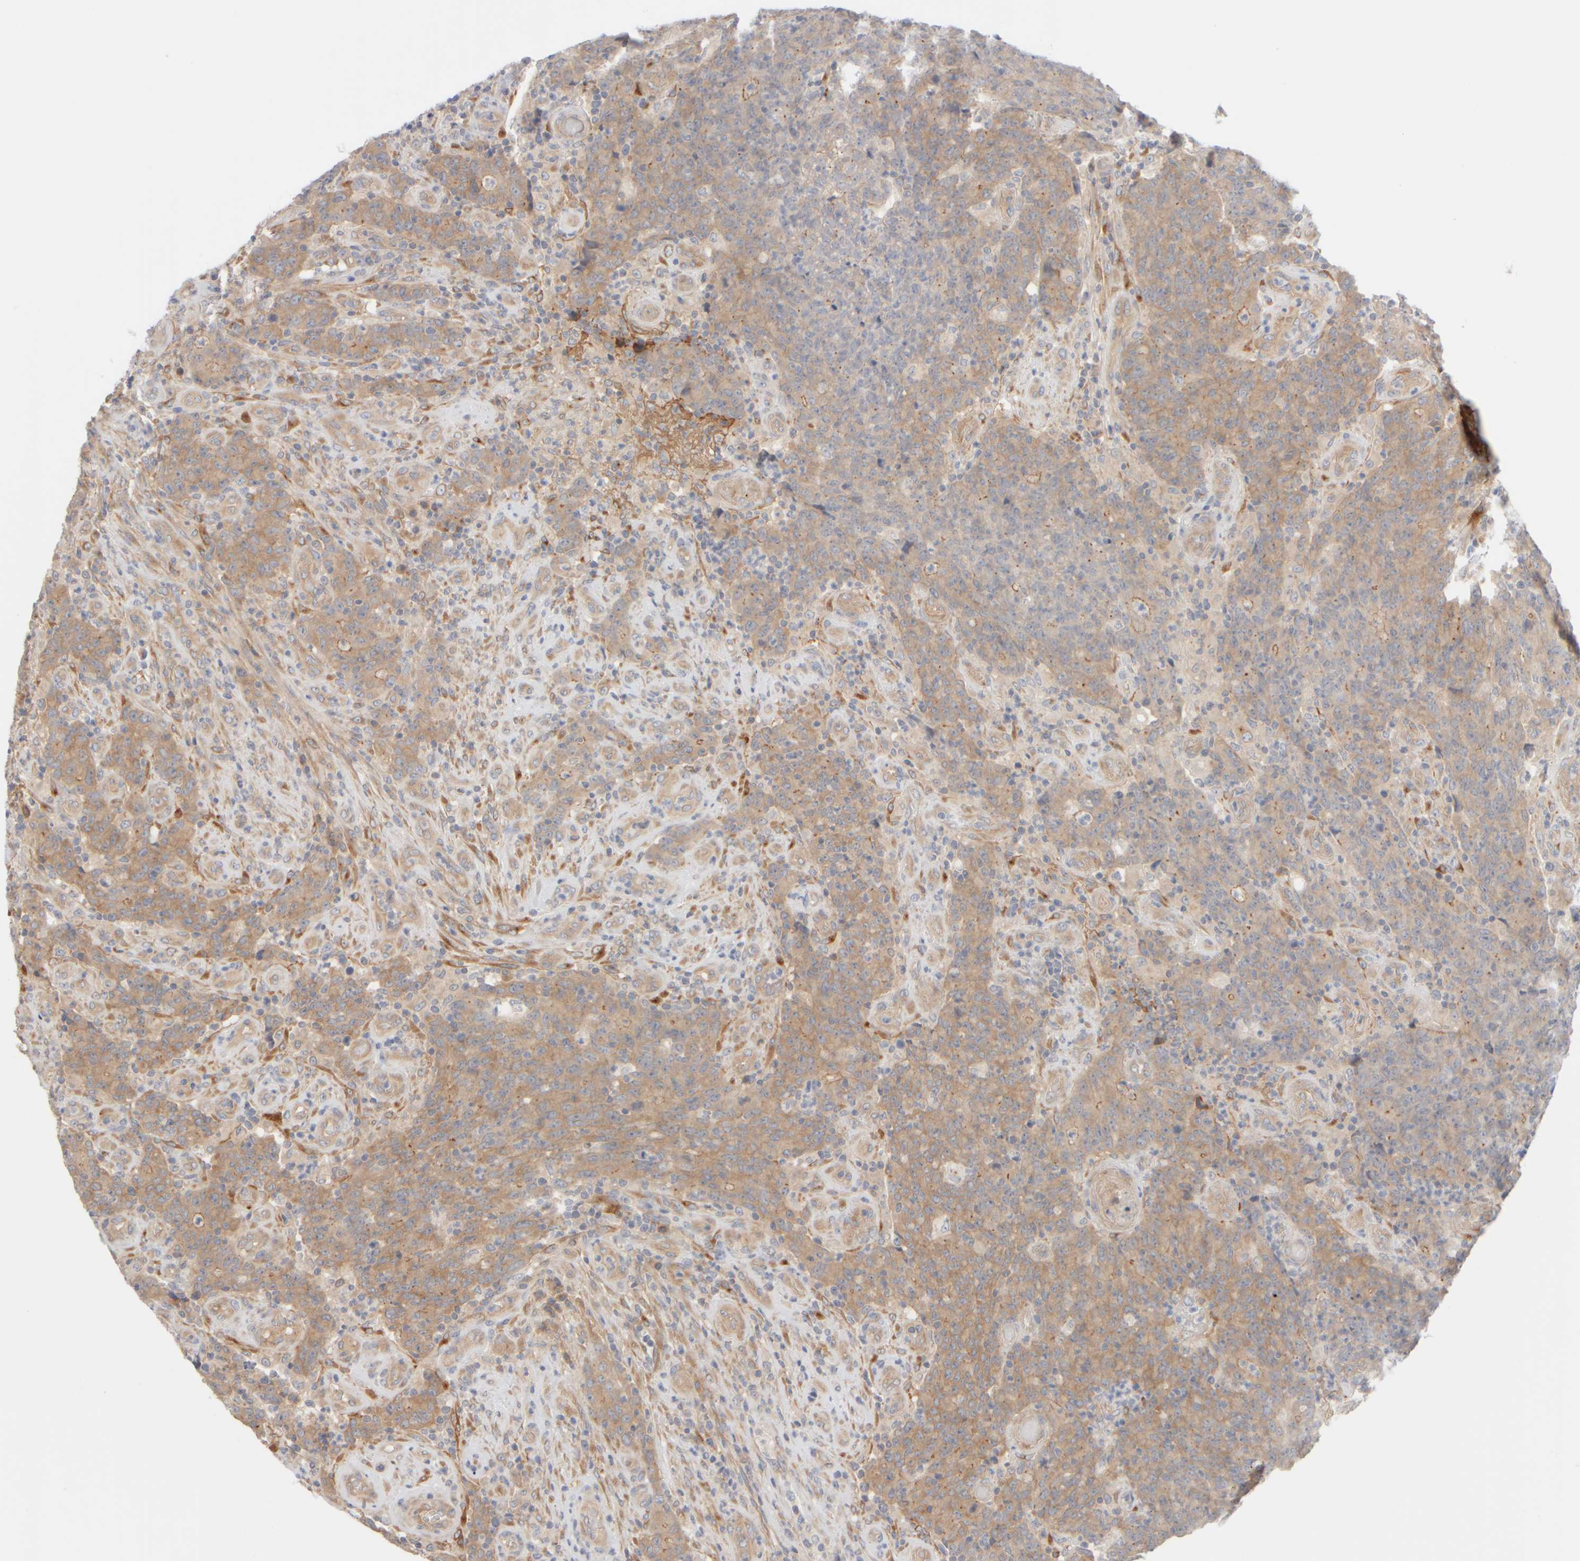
{"staining": {"intensity": "weak", "quantity": ">75%", "location": "cytoplasmic/membranous"}, "tissue": "colorectal cancer", "cell_type": "Tumor cells", "image_type": "cancer", "snomed": [{"axis": "morphology", "description": "Normal tissue, NOS"}, {"axis": "morphology", "description": "Adenocarcinoma, NOS"}, {"axis": "topography", "description": "Colon"}], "caption": "Protein staining shows weak cytoplasmic/membranous positivity in about >75% of tumor cells in adenocarcinoma (colorectal).", "gene": "GOPC", "patient": {"sex": "female", "age": 75}}